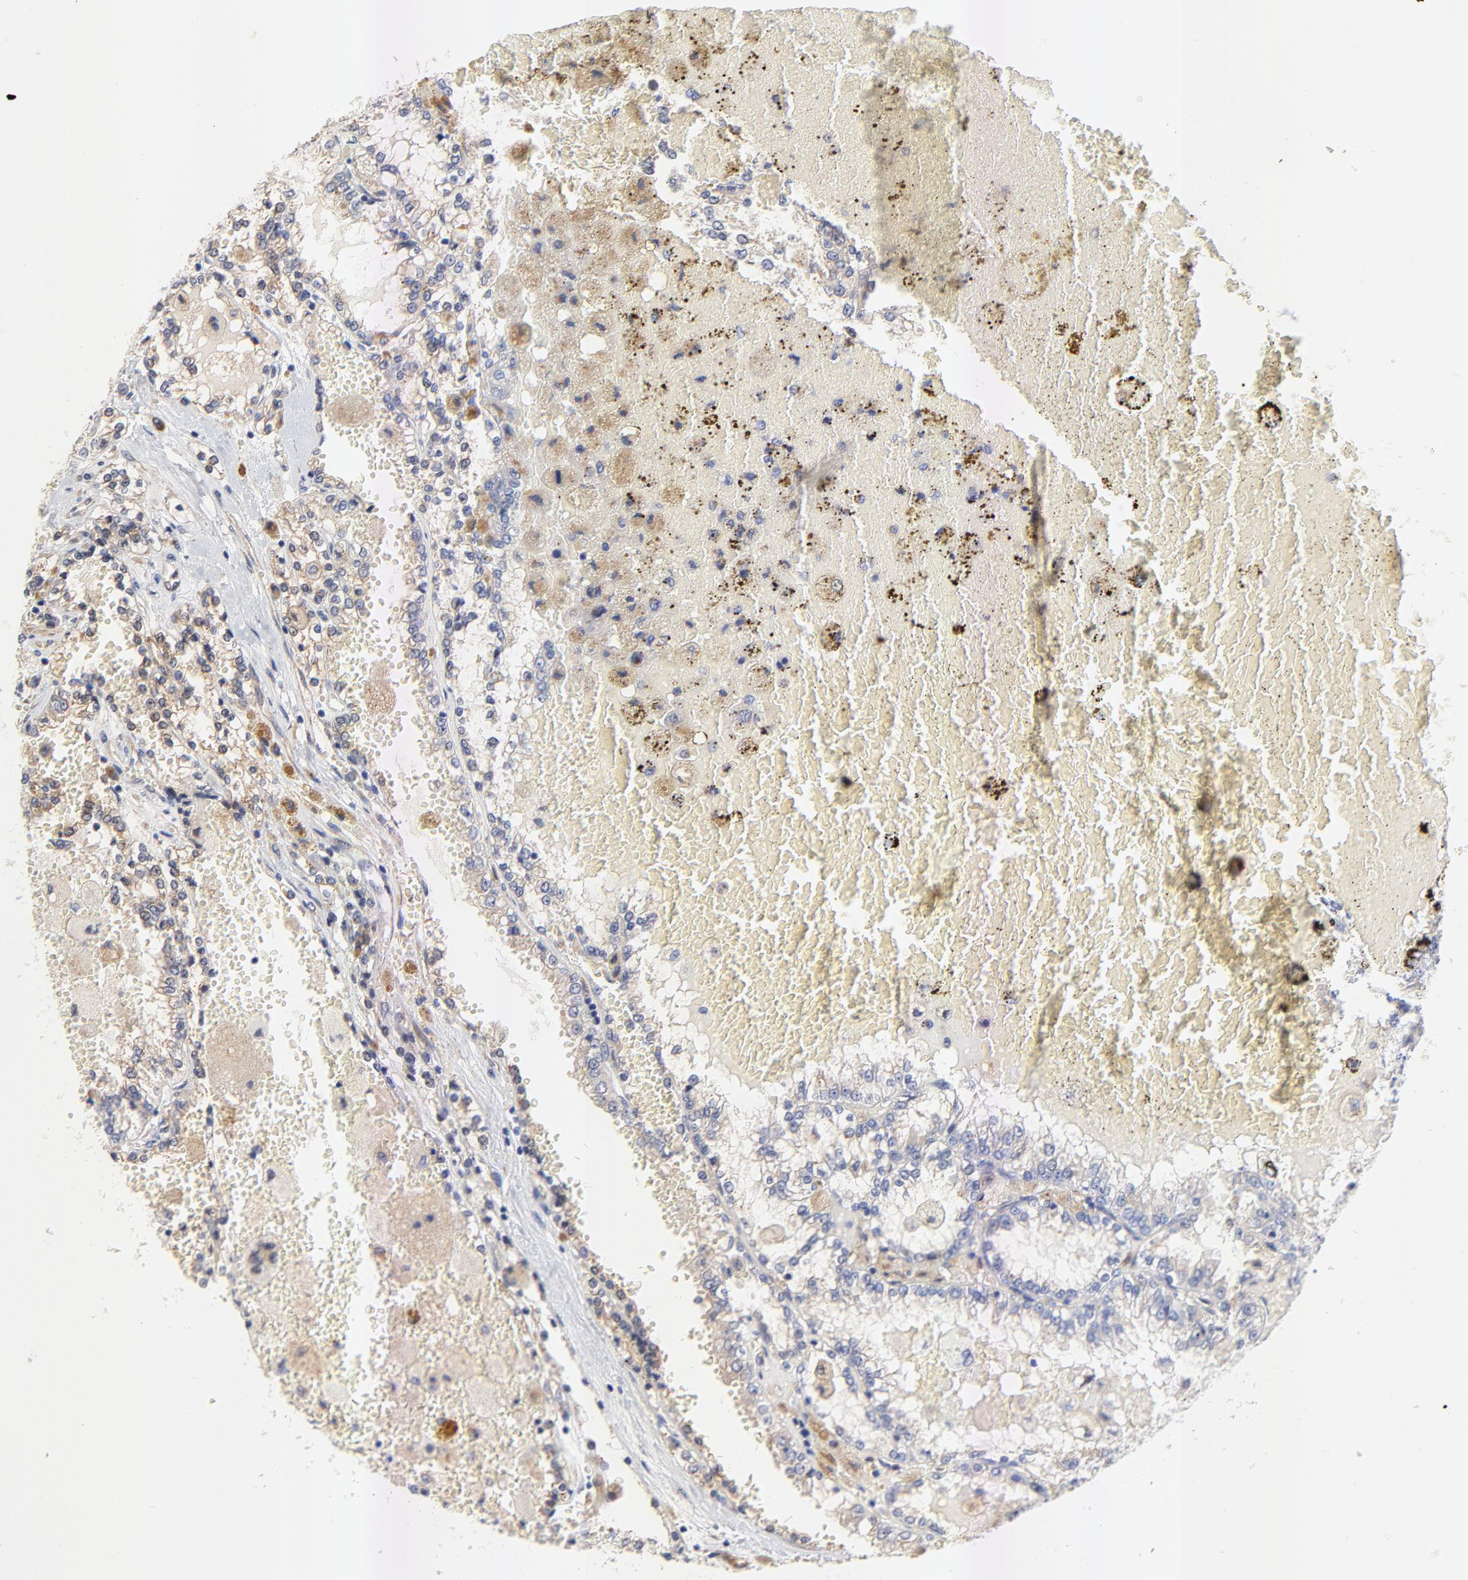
{"staining": {"intensity": "weak", "quantity": "25%-75%", "location": "cytoplasmic/membranous"}, "tissue": "renal cancer", "cell_type": "Tumor cells", "image_type": "cancer", "snomed": [{"axis": "morphology", "description": "Adenocarcinoma, NOS"}, {"axis": "topography", "description": "Kidney"}], "caption": "Adenocarcinoma (renal) was stained to show a protein in brown. There is low levels of weak cytoplasmic/membranous expression in approximately 25%-75% of tumor cells.", "gene": "FBXL2", "patient": {"sex": "female", "age": 56}}